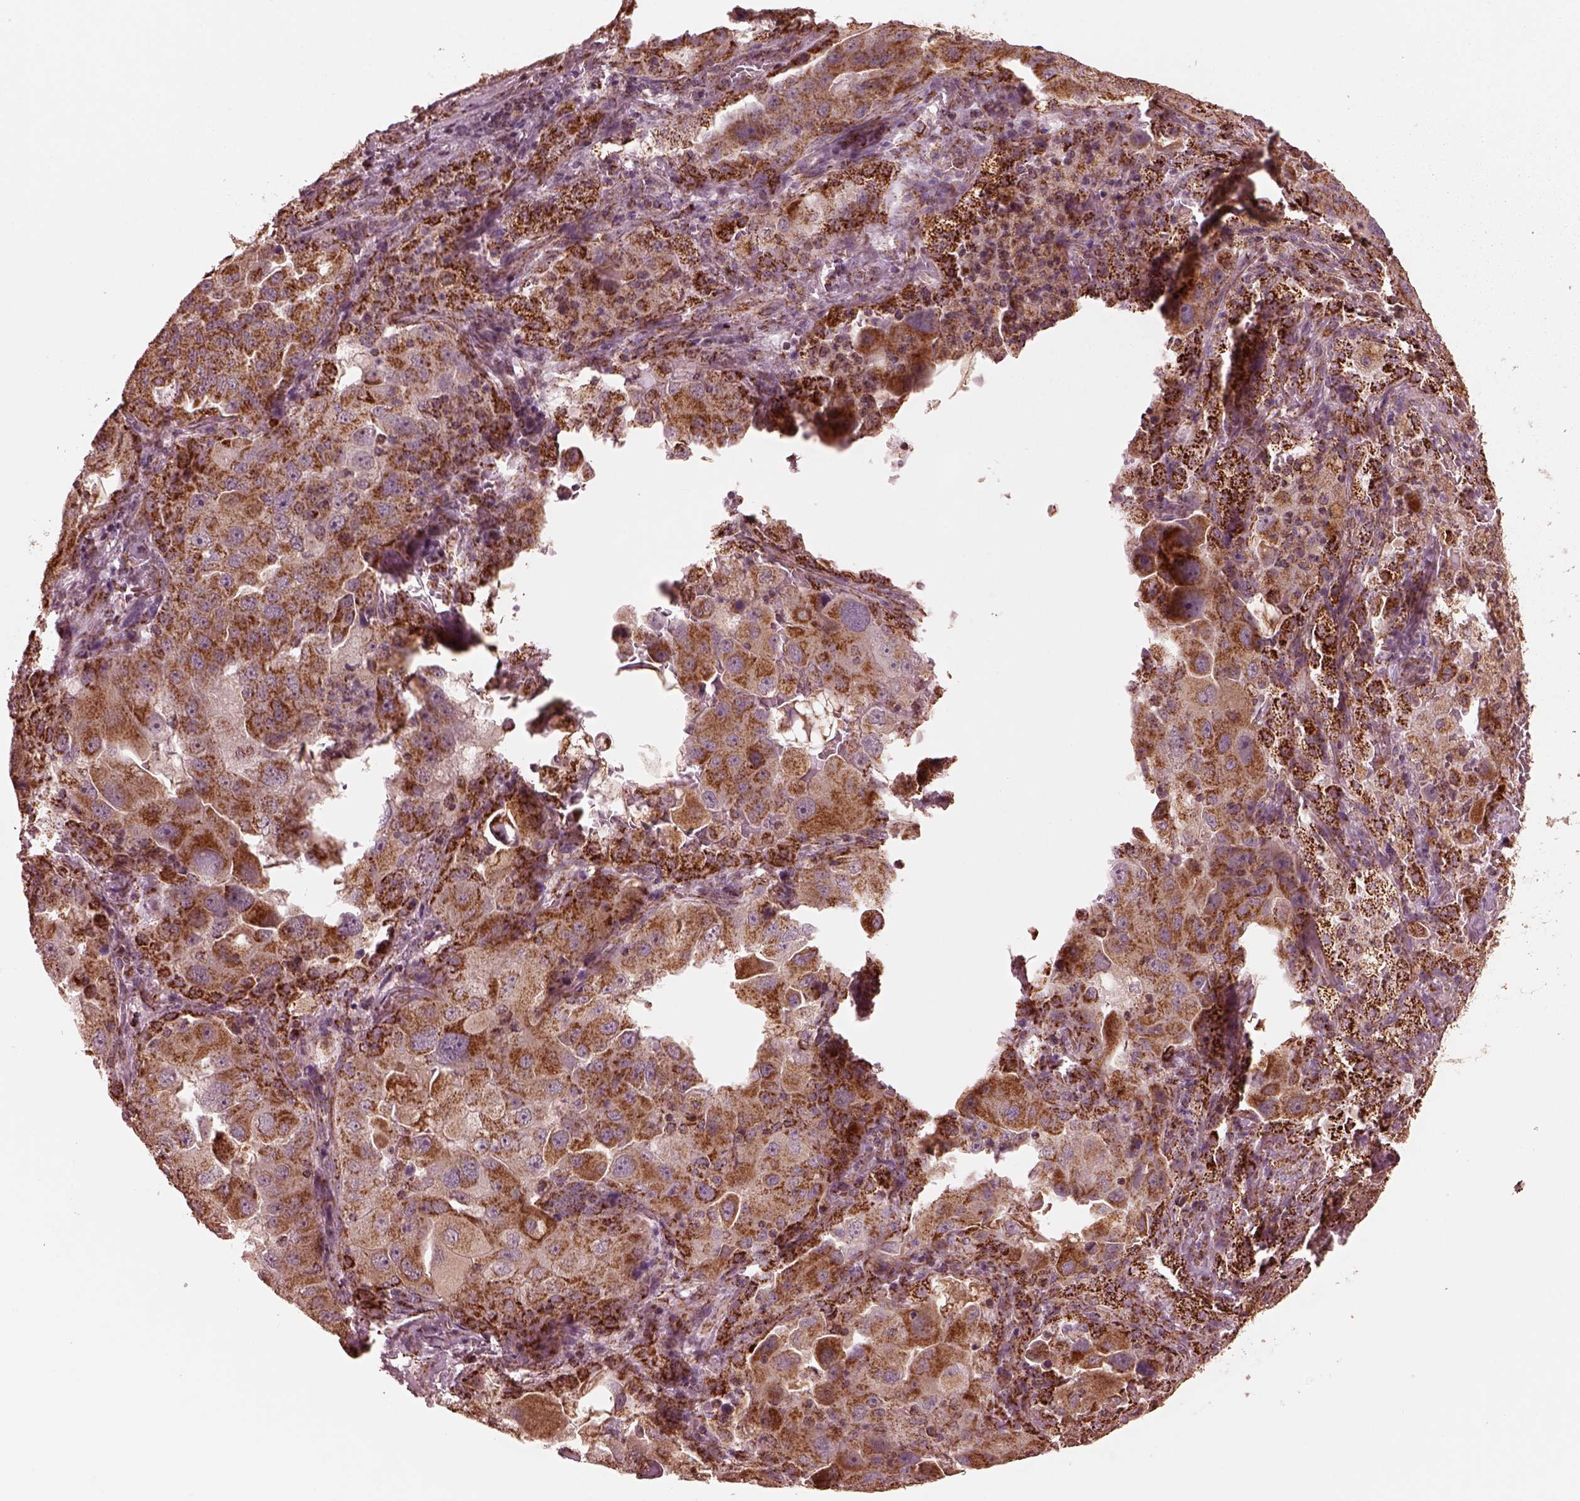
{"staining": {"intensity": "moderate", "quantity": "25%-75%", "location": "cytoplasmic/membranous"}, "tissue": "lung cancer", "cell_type": "Tumor cells", "image_type": "cancer", "snomed": [{"axis": "morphology", "description": "Adenocarcinoma, NOS"}, {"axis": "topography", "description": "Lung"}], "caption": "A photomicrograph of human lung cancer stained for a protein demonstrates moderate cytoplasmic/membranous brown staining in tumor cells.", "gene": "NDUFB10", "patient": {"sex": "female", "age": 61}}